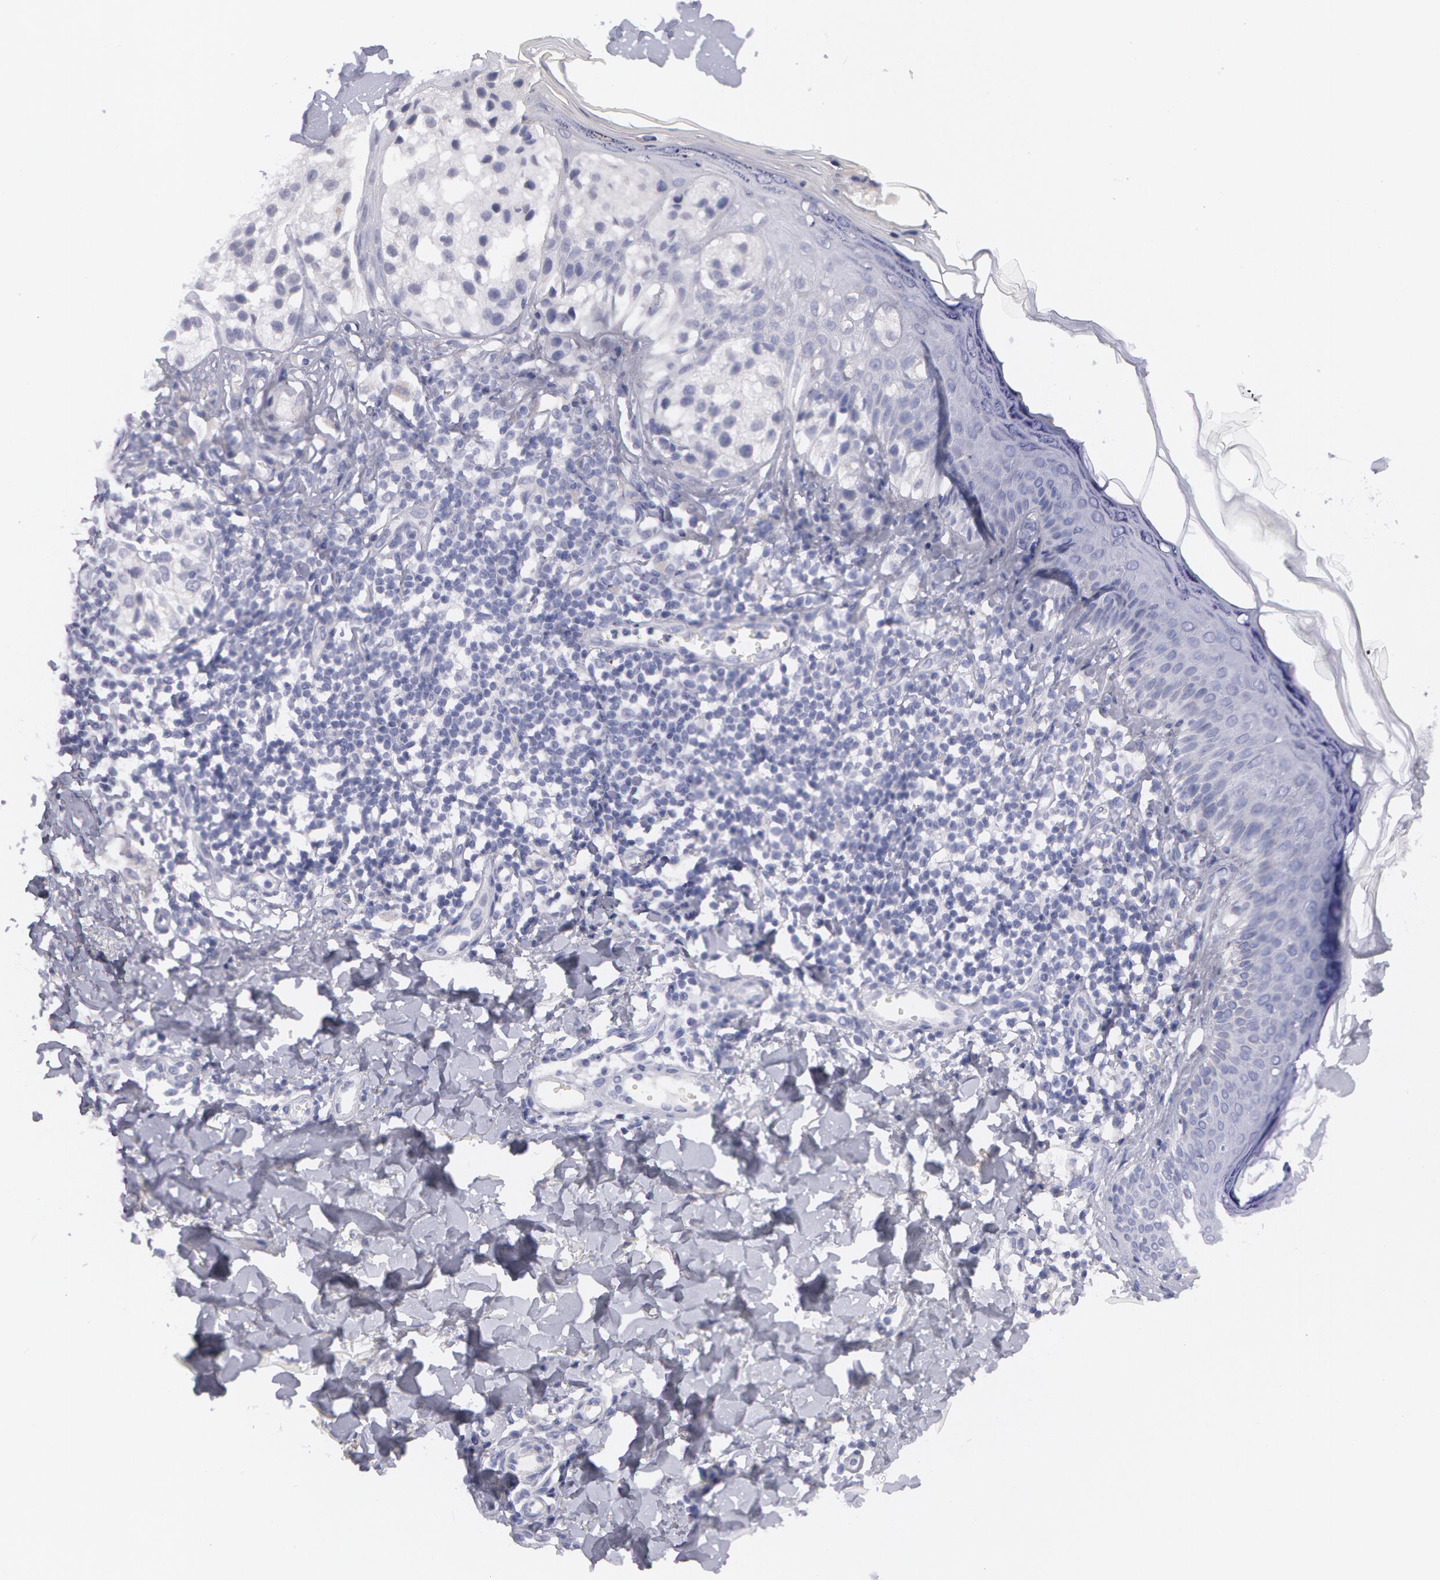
{"staining": {"intensity": "negative", "quantity": "none", "location": "none"}, "tissue": "melanoma", "cell_type": "Tumor cells", "image_type": "cancer", "snomed": [{"axis": "morphology", "description": "Malignant melanoma, NOS"}, {"axis": "topography", "description": "Skin"}], "caption": "Immunohistochemistry of human malignant melanoma shows no staining in tumor cells.", "gene": "AMACR", "patient": {"sex": "male", "age": 23}}